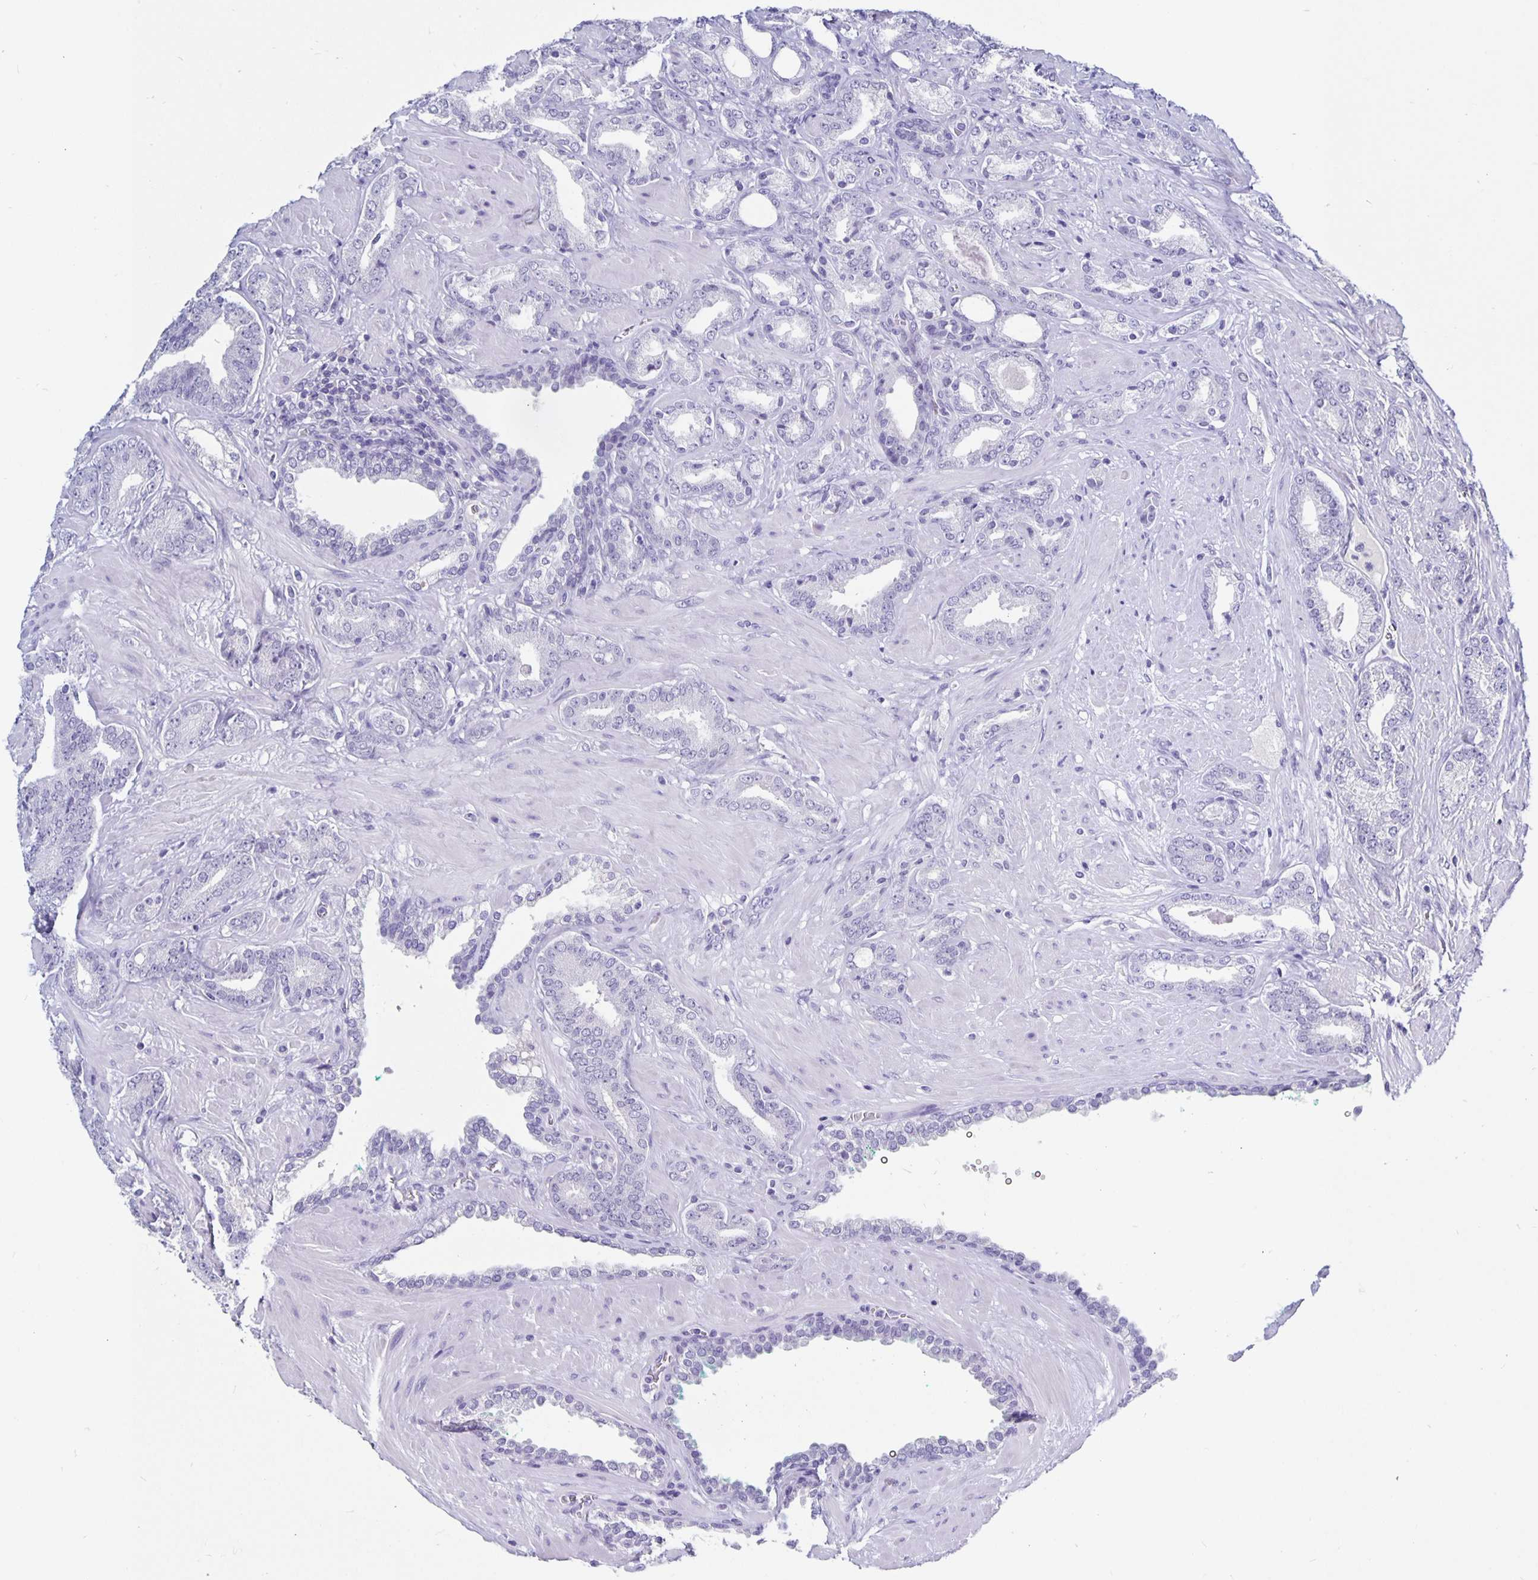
{"staining": {"intensity": "negative", "quantity": "none", "location": "none"}, "tissue": "prostate cancer", "cell_type": "Tumor cells", "image_type": "cancer", "snomed": [{"axis": "morphology", "description": "Adenocarcinoma, High grade"}, {"axis": "topography", "description": "Prostate"}], "caption": "An image of prostate adenocarcinoma (high-grade) stained for a protein exhibits no brown staining in tumor cells. (Brightfield microscopy of DAB (3,3'-diaminobenzidine) immunohistochemistry (IHC) at high magnification).", "gene": "ODF3B", "patient": {"sex": "male", "age": 56}}